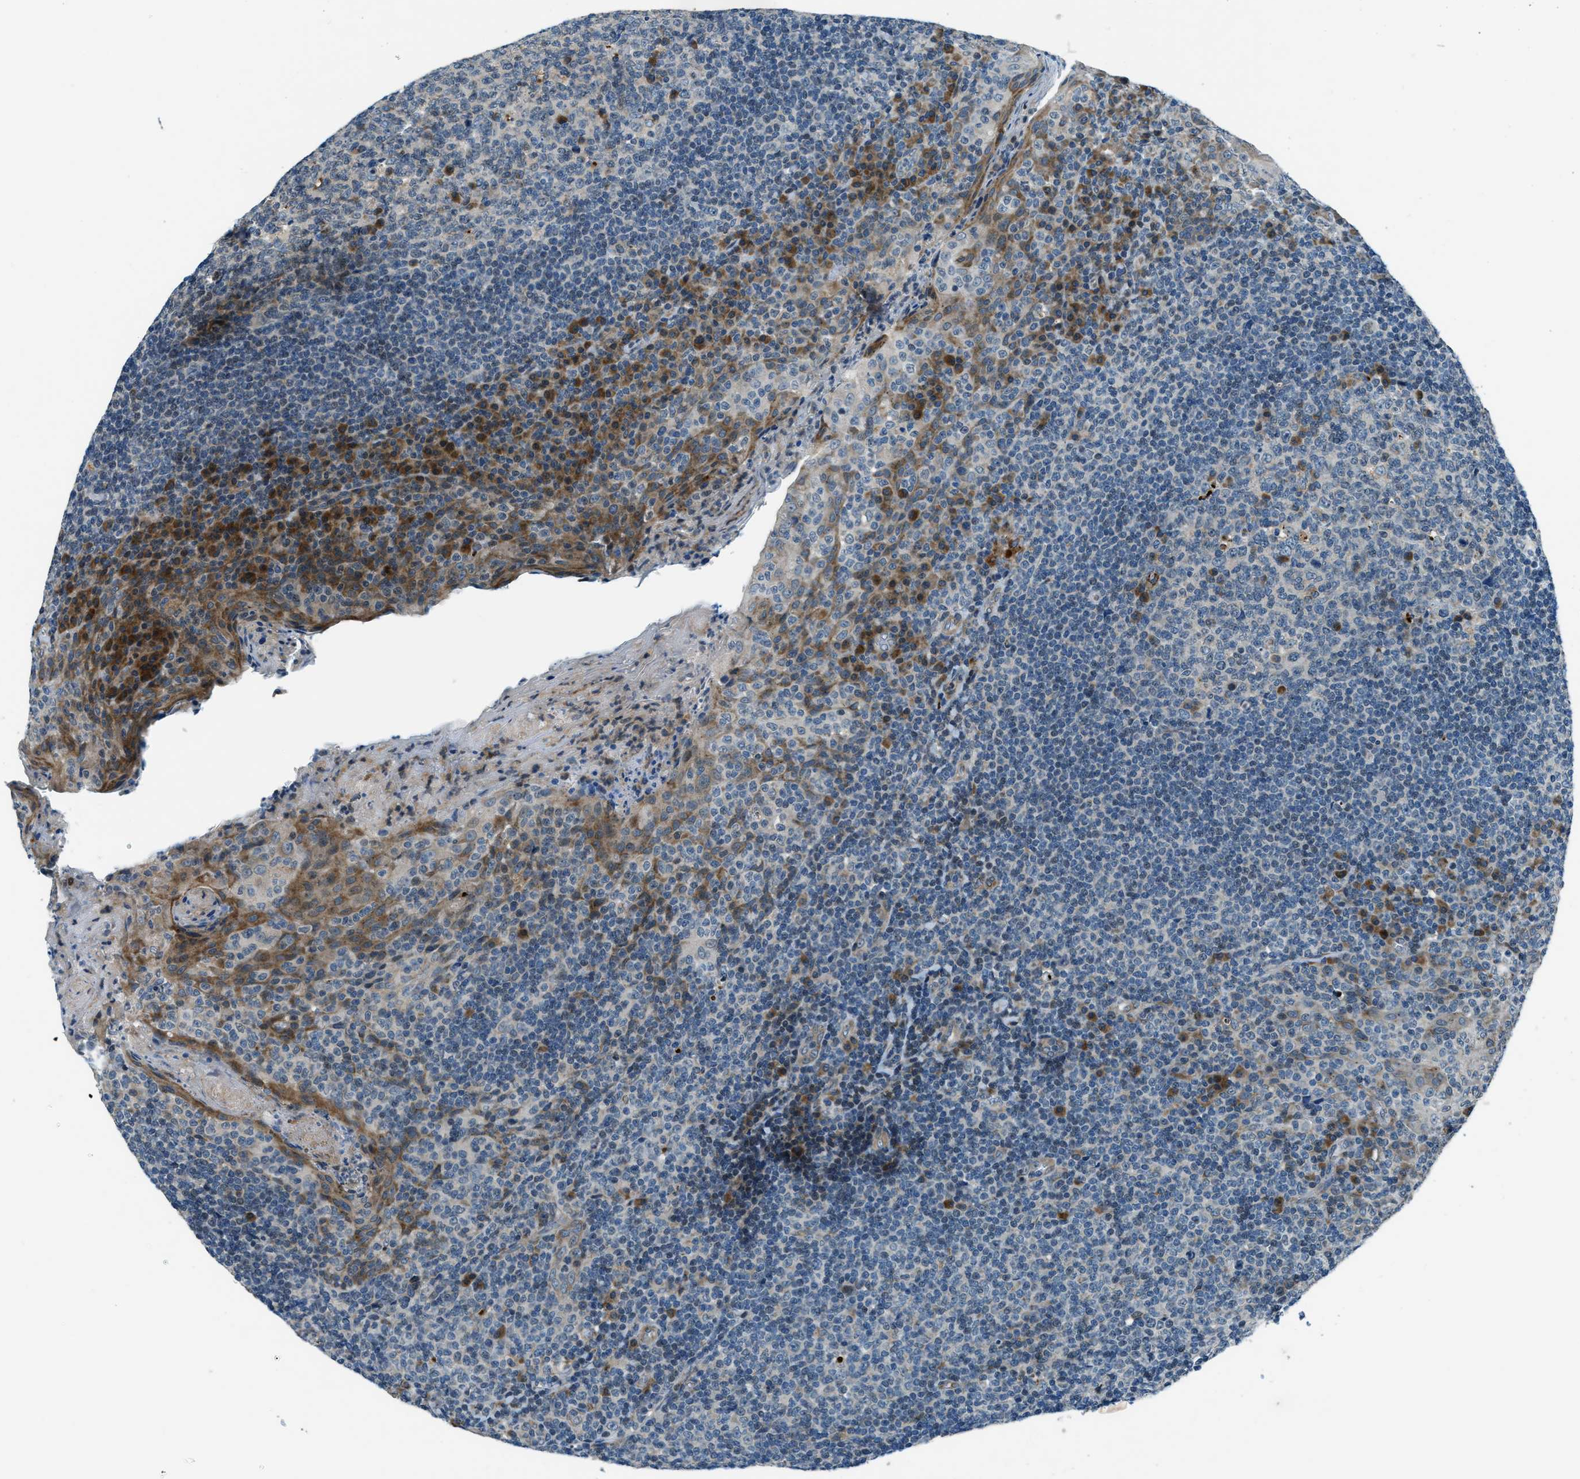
{"staining": {"intensity": "weak", "quantity": "<25%", "location": "cytoplasmic/membranous"}, "tissue": "tonsil", "cell_type": "Germinal center cells", "image_type": "normal", "snomed": [{"axis": "morphology", "description": "Normal tissue, NOS"}, {"axis": "topography", "description": "Tonsil"}], "caption": "The immunohistochemistry image has no significant expression in germinal center cells of tonsil.", "gene": "GINM1", "patient": {"sex": "male", "age": 17}}